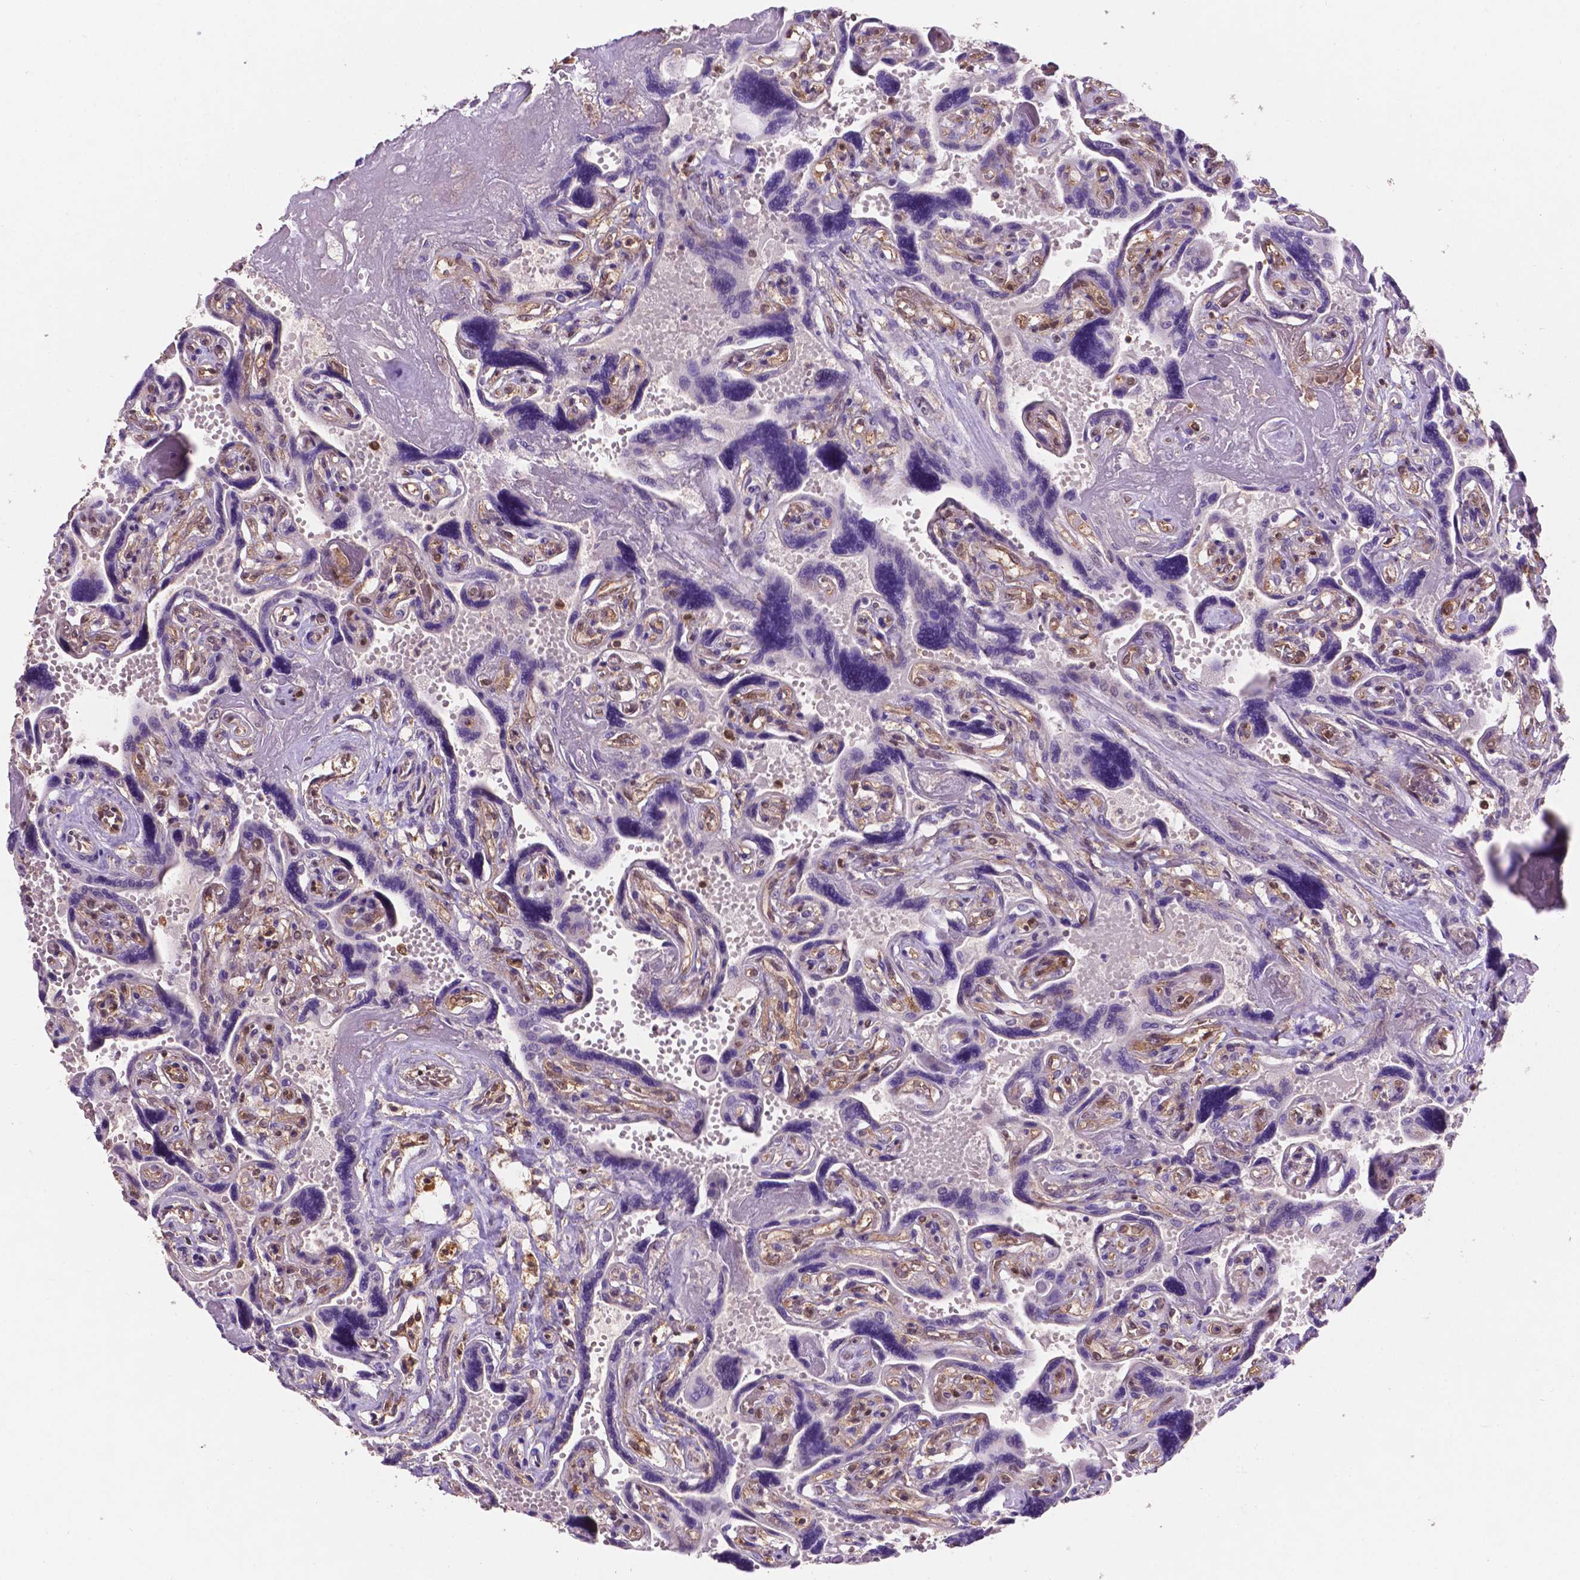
{"staining": {"intensity": "moderate", "quantity": ">75%", "location": "cytoplasmic/membranous,nuclear"}, "tissue": "placenta", "cell_type": "Decidual cells", "image_type": "normal", "snomed": [{"axis": "morphology", "description": "Normal tissue, NOS"}, {"axis": "topography", "description": "Placenta"}], "caption": "Immunohistochemistry of unremarkable placenta exhibits medium levels of moderate cytoplasmic/membranous,nuclear positivity in about >75% of decidual cells. (IHC, brightfield microscopy, high magnification).", "gene": "UBE2L6", "patient": {"sex": "female", "age": 32}}